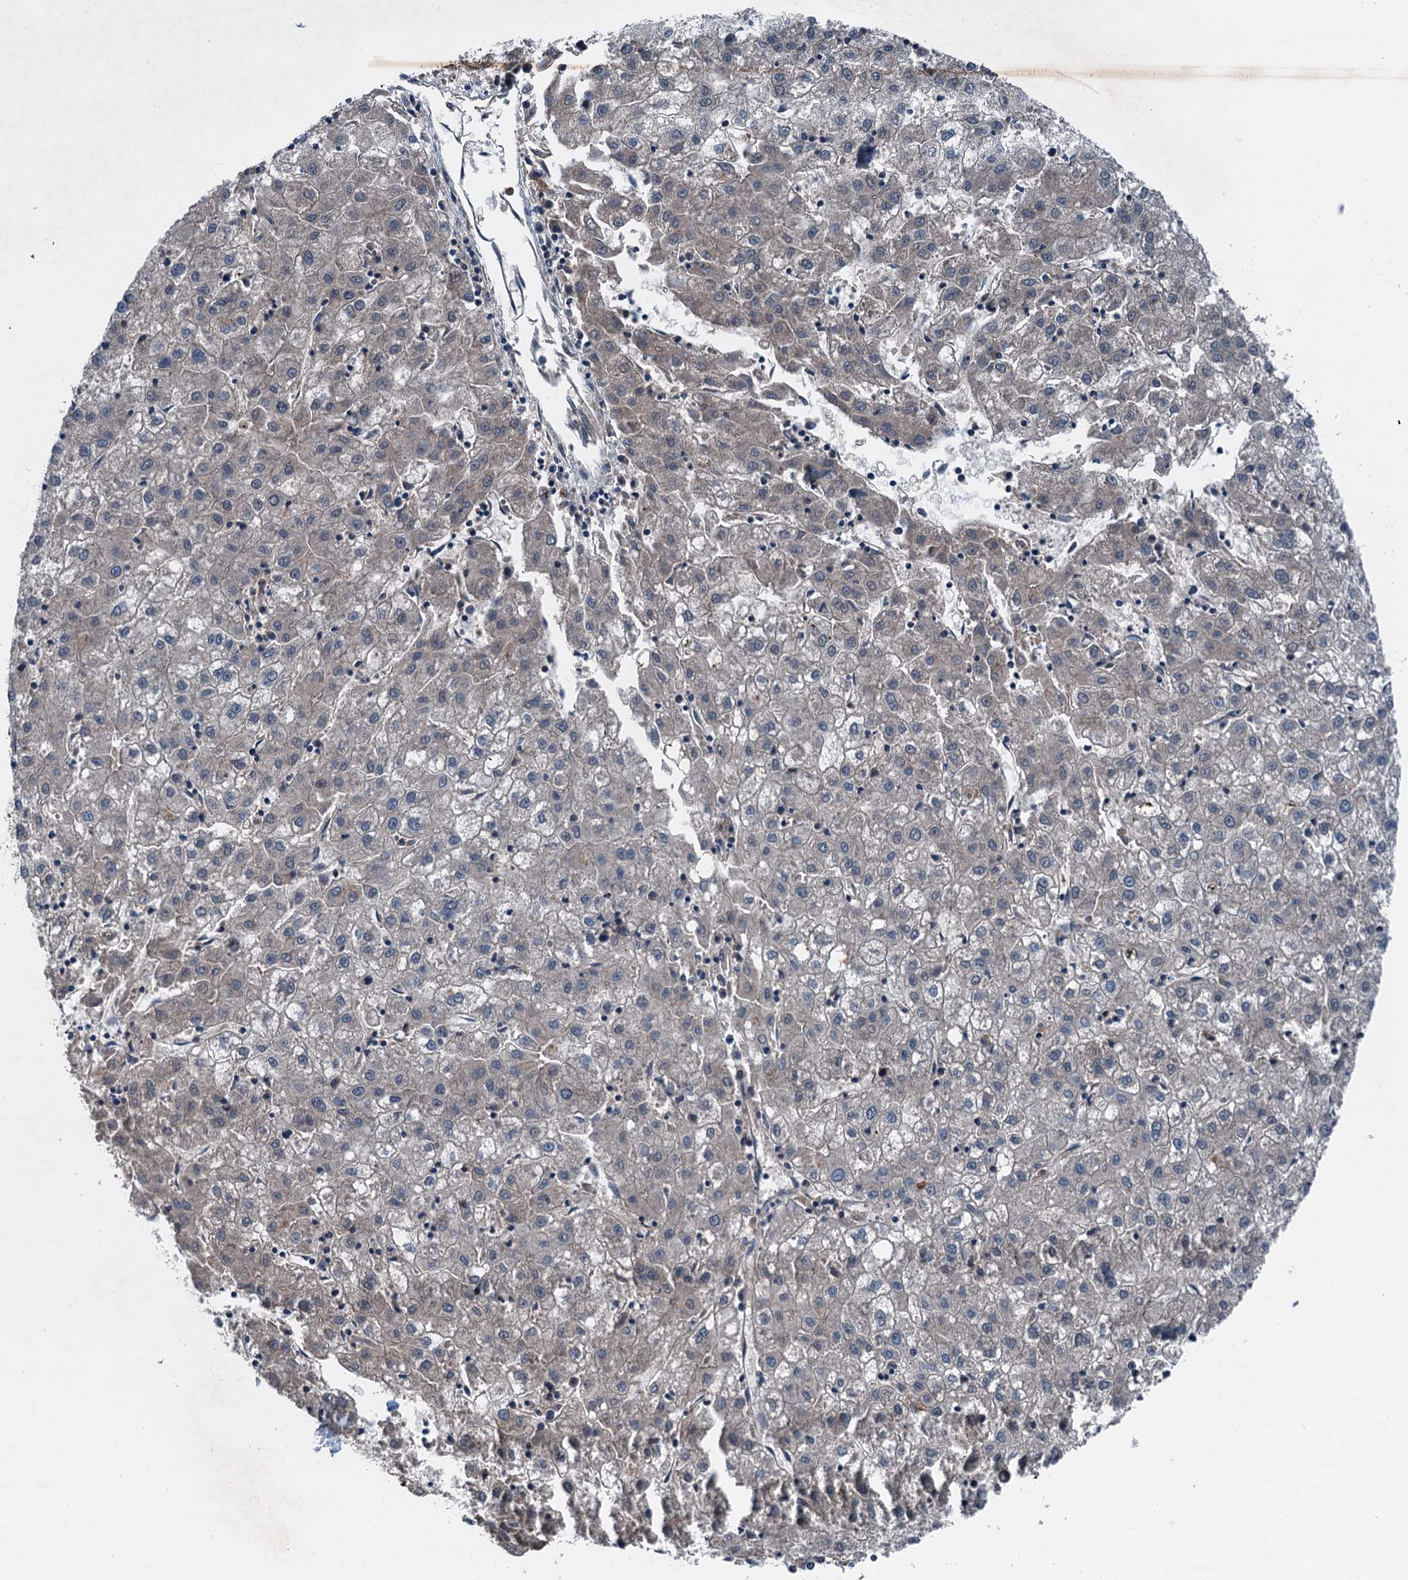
{"staining": {"intensity": "negative", "quantity": "none", "location": "none"}, "tissue": "liver cancer", "cell_type": "Tumor cells", "image_type": "cancer", "snomed": [{"axis": "morphology", "description": "Carcinoma, Hepatocellular, NOS"}, {"axis": "topography", "description": "Liver"}], "caption": "IHC of human liver cancer displays no staining in tumor cells.", "gene": "SLC2A10", "patient": {"sex": "male", "age": 72}}